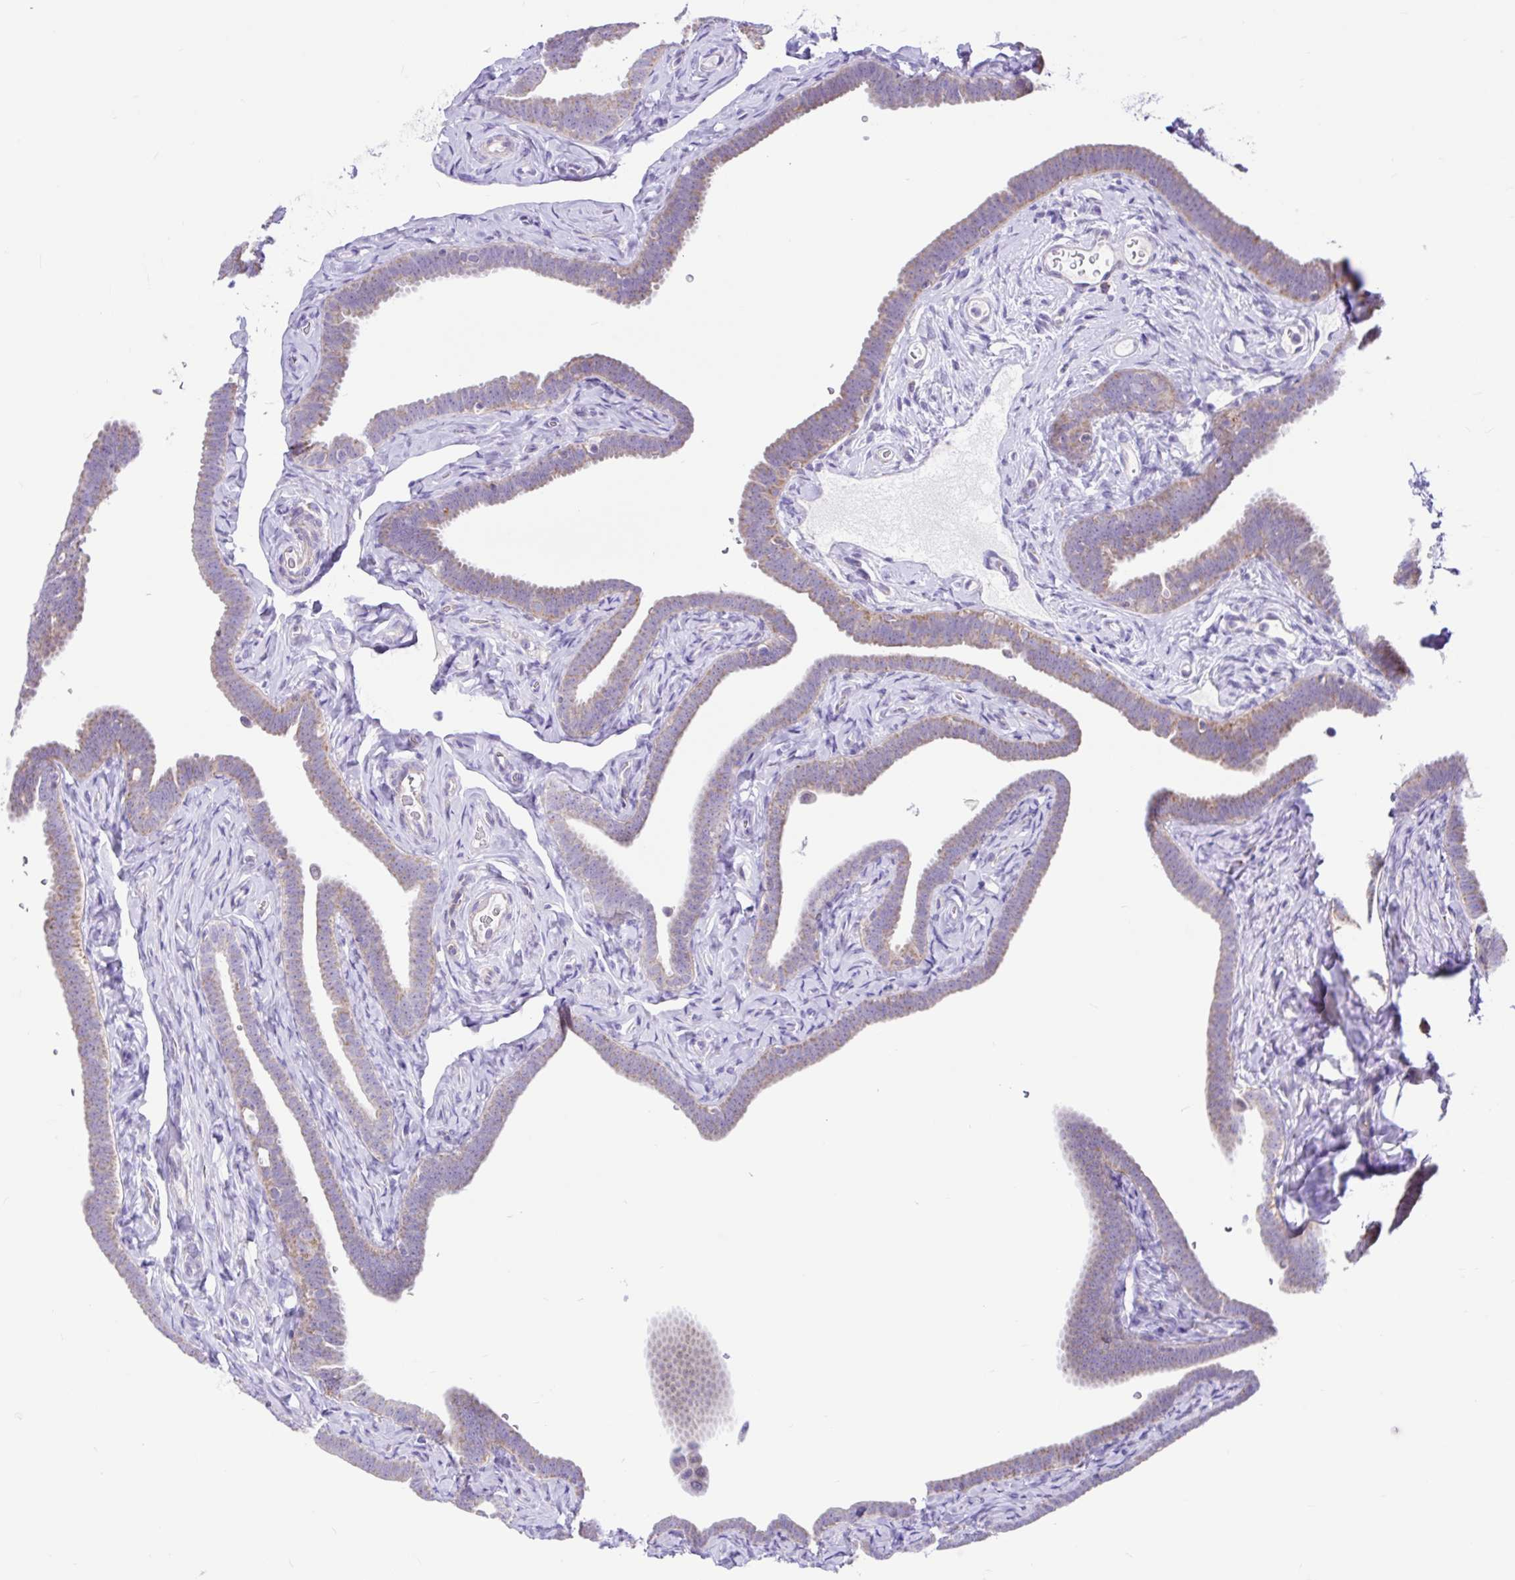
{"staining": {"intensity": "moderate", "quantity": ">75%", "location": "cytoplasmic/membranous"}, "tissue": "fallopian tube", "cell_type": "Glandular cells", "image_type": "normal", "snomed": [{"axis": "morphology", "description": "Normal tissue, NOS"}, {"axis": "topography", "description": "Fallopian tube"}], "caption": "IHC of normal fallopian tube exhibits medium levels of moderate cytoplasmic/membranous expression in approximately >75% of glandular cells.", "gene": "NDUFS2", "patient": {"sex": "female", "age": 69}}